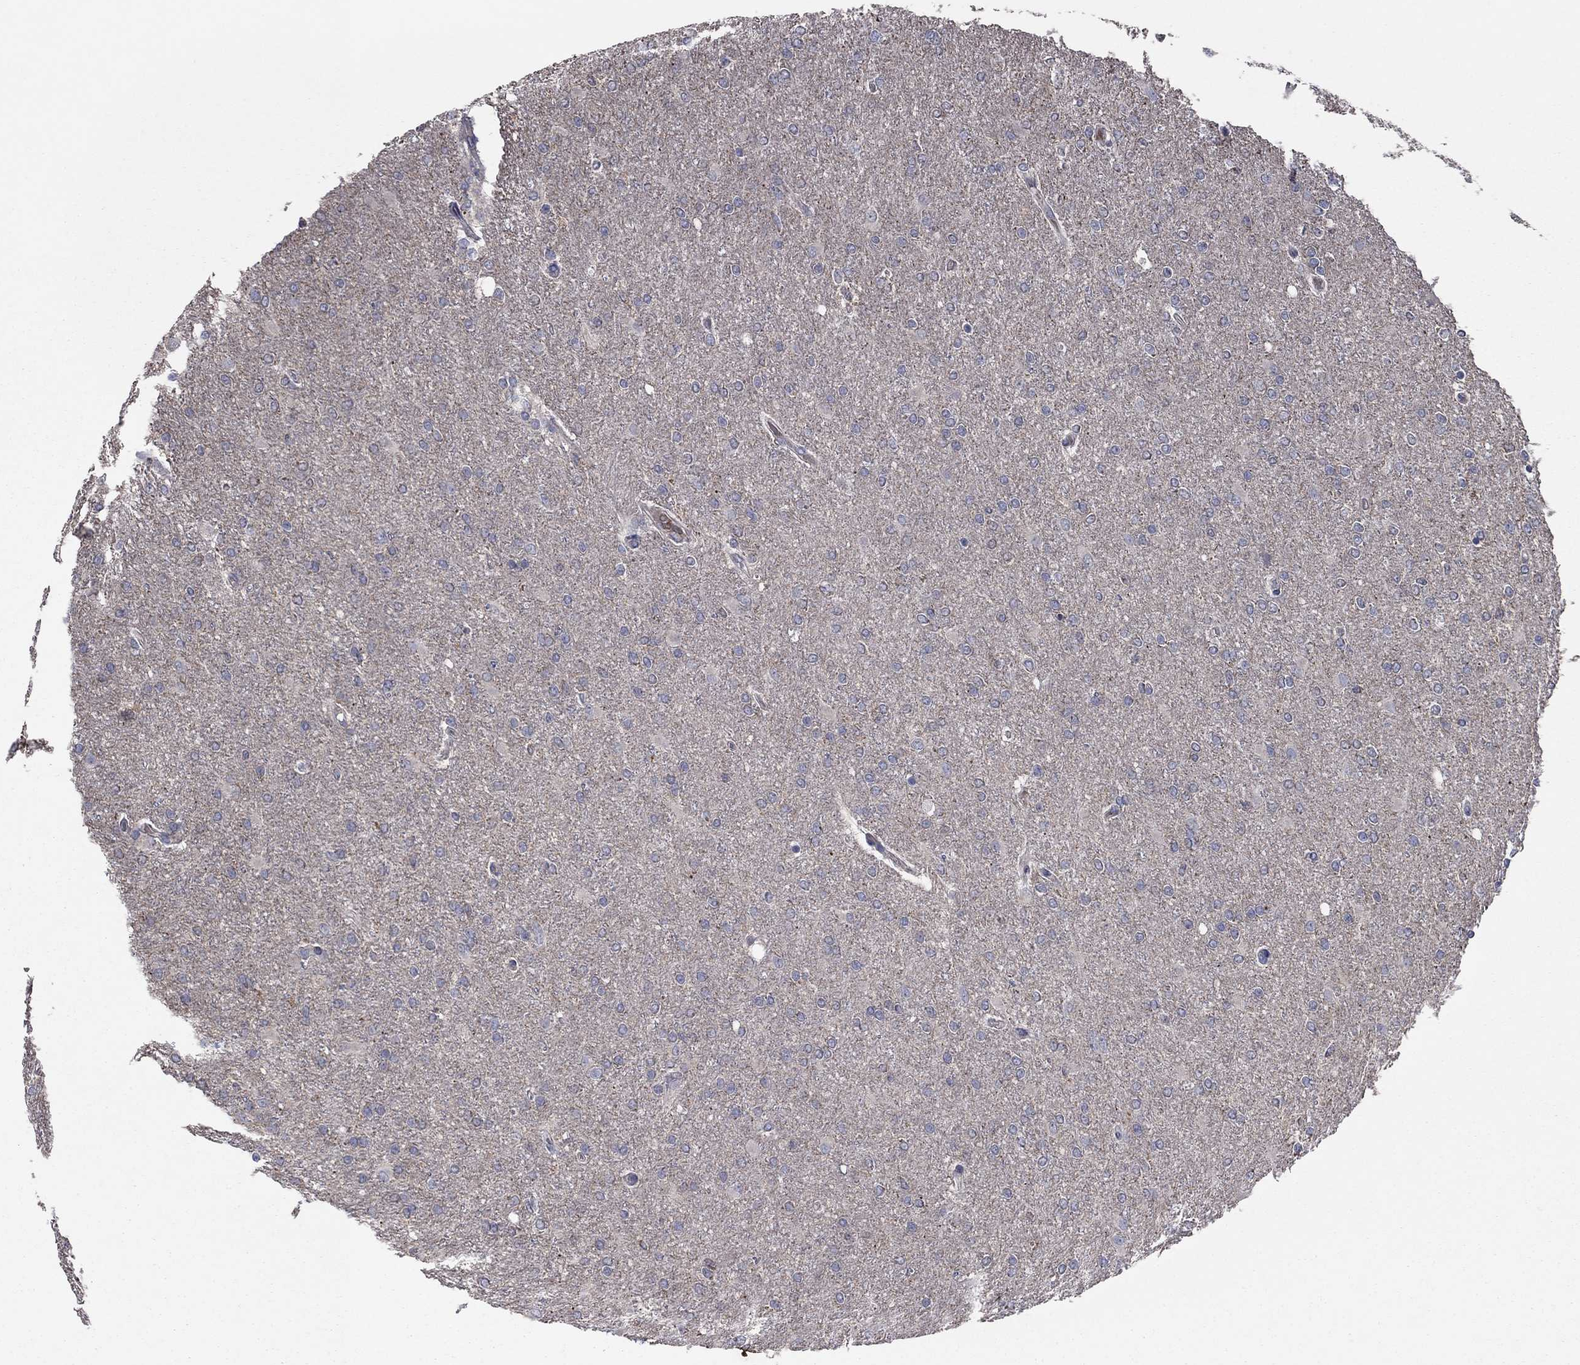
{"staining": {"intensity": "negative", "quantity": "none", "location": "none"}, "tissue": "glioma", "cell_type": "Tumor cells", "image_type": "cancer", "snomed": [{"axis": "morphology", "description": "Glioma, malignant, High grade"}, {"axis": "topography", "description": "Cerebral cortex"}], "caption": "High power microscopy micrograph of an immunohistochemistry image of glioma, revealing no significant expression in tumor cells.", "gene": "MEA1", "patient": {"sex": "male", "age": 70}}